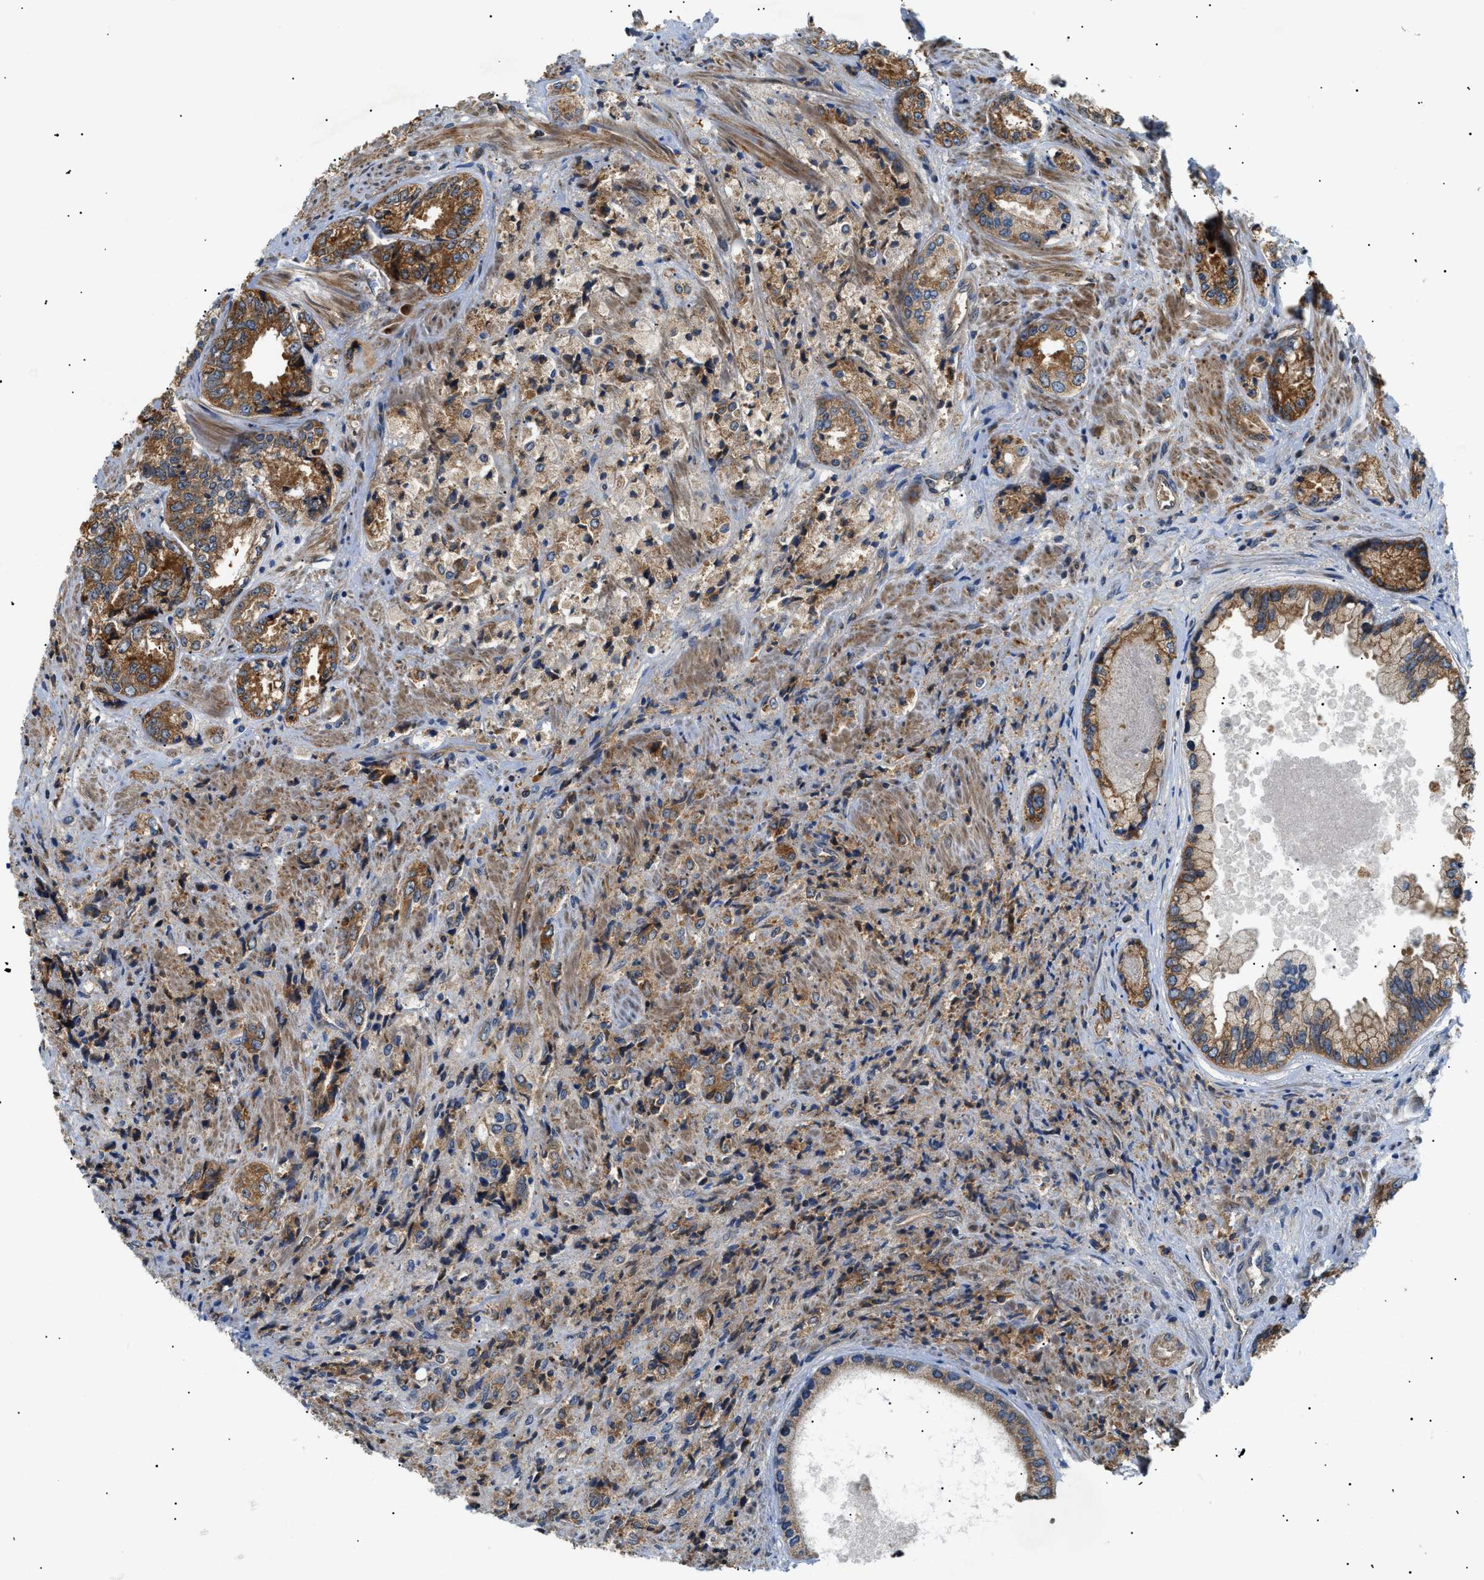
{"staining": {"intensity": "moderate", "quantity": ">75%", "location": "cytoplasmic/membranous"}, "tissue": "prostate cancer", "cell_type": "Tumor cells", "image_type": "cancer", "snomed": [{"axis": "morphology", "description": "Adenocarcinoma, High grade"}, {"axis": "topography", "description": "Prostate"}], "caption": "An image of prostate adenocarcinoma (high-grade) stained for a protein exhibits moderate cytoplasmic/membranous brown staining in tumor cells.", "gene": "SRPK1", "patient": {"sex": "male", "age": 61}}